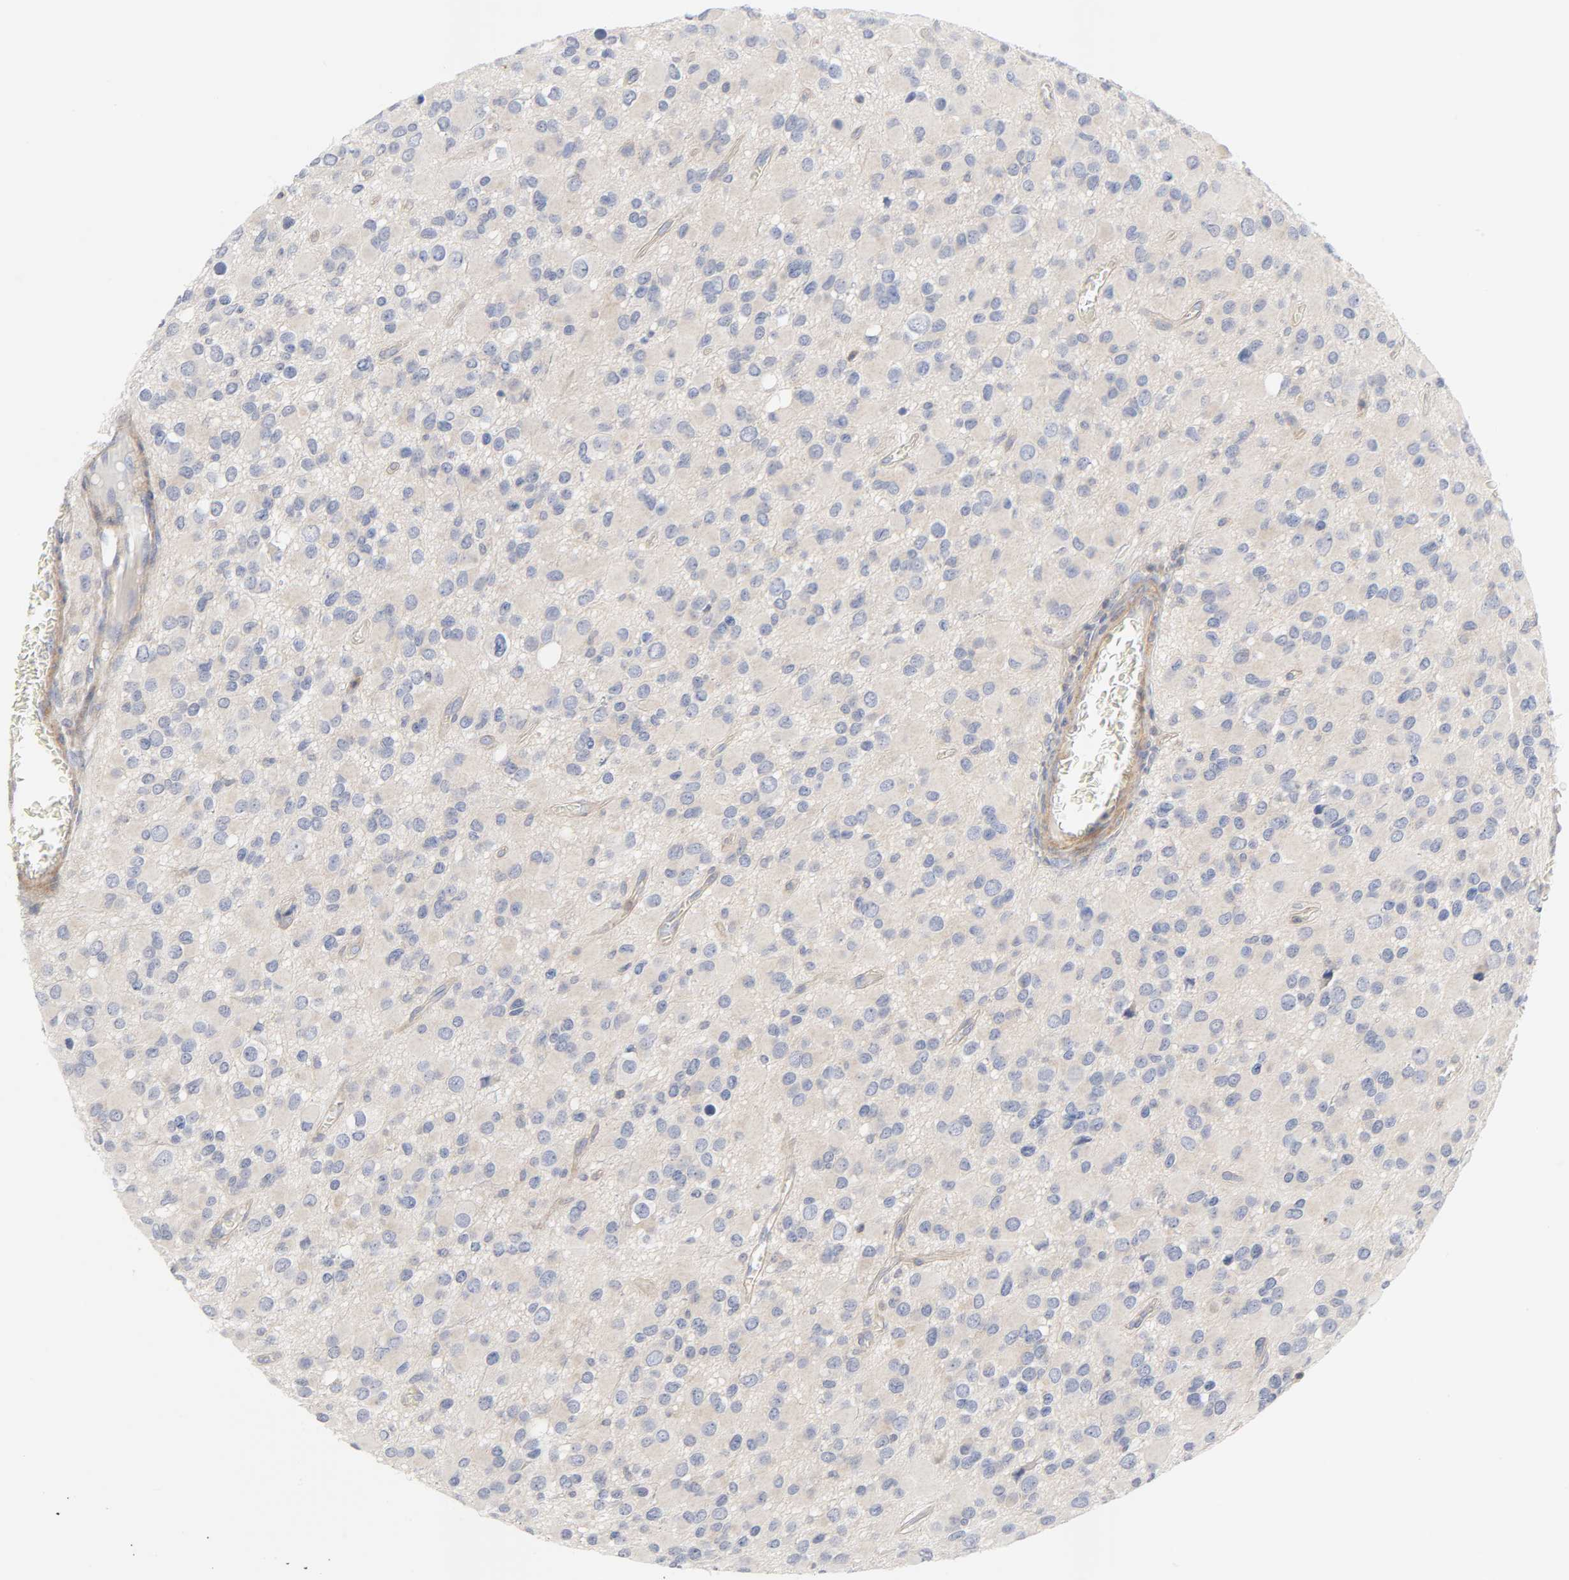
{"staining": {"intensity": "negative", "quantity": "none", "location": "none"}, "tissue": "glioma", "cell_type": "Tumor cells", "image_type": "cancer", "snomed": [{"axis": "morphology", "description": "Glioma, malignant, Low grade"}, {"axis": "topography", "description": "Brain"}], "caption": "The photomicrograph reveals no significant expression in tumor cells of low-grade glioma (malignant).", "gene": "ROCK1", "patient": {"sex": "male", "age": 42}}